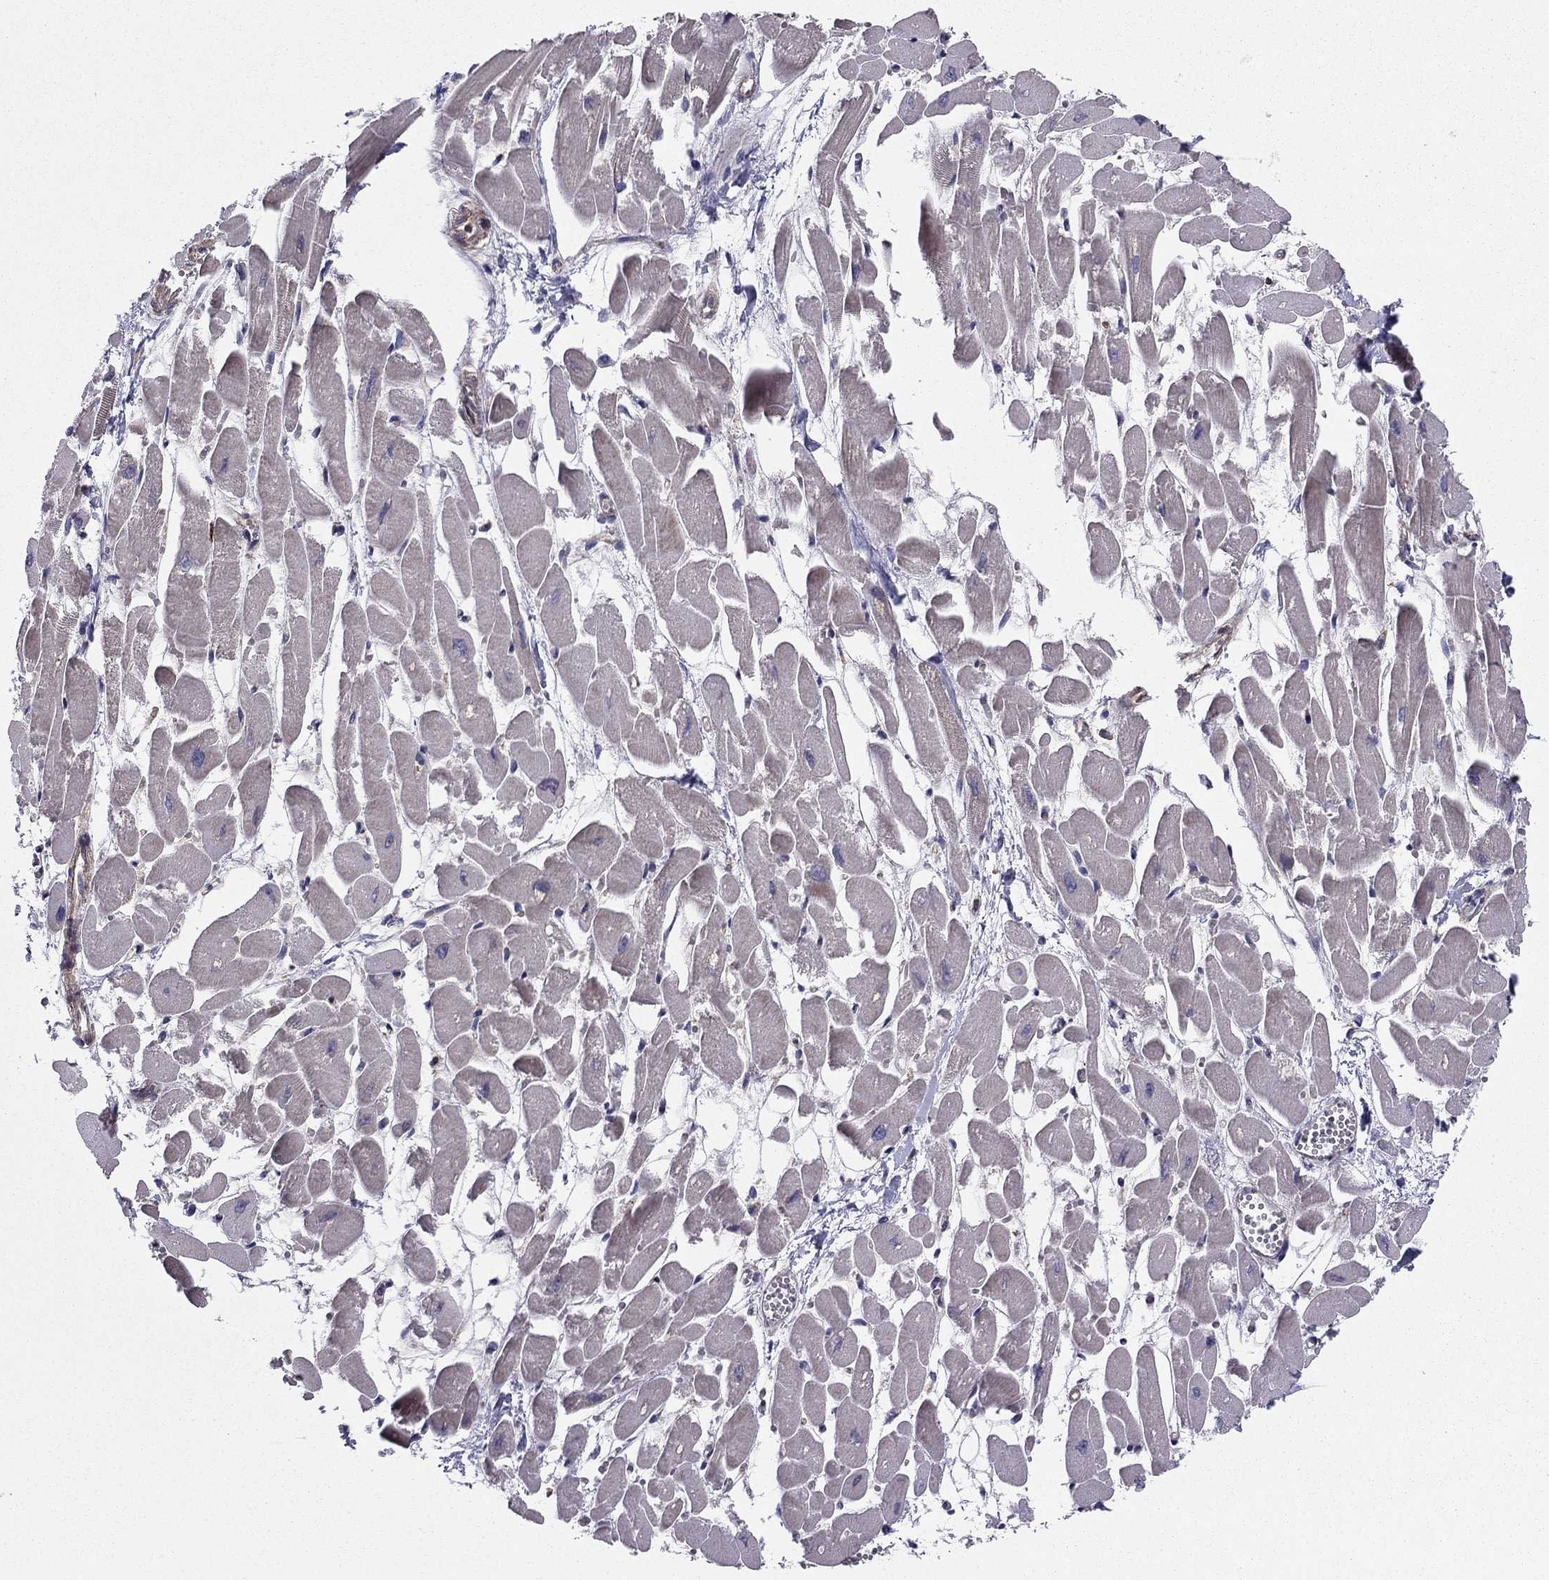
{"staining": {"intensity": "negative", "quantity": "none", "location": "none"}, "tissue": "heart muscle", "cell_type": "Cardiomyocytes", "image_type": "normal", "snomed": [{"axis": "morphology", "description": "Normal tissue, NOS"}, {"axis": "topography", "description": "Heart"}], "caption": "Histopathology image shows no significant protein positivity in cardiomyocytes of normal heart muscle. Brightfield microscopy of immunohistochemistry (IHC) stained with DAB (3,3'-diaminobenzidine) (brown) and hematoxylin (blue), captured at high magnification.", "gene": "ALG6", "patient": {"sex": "female", "age": 52}}